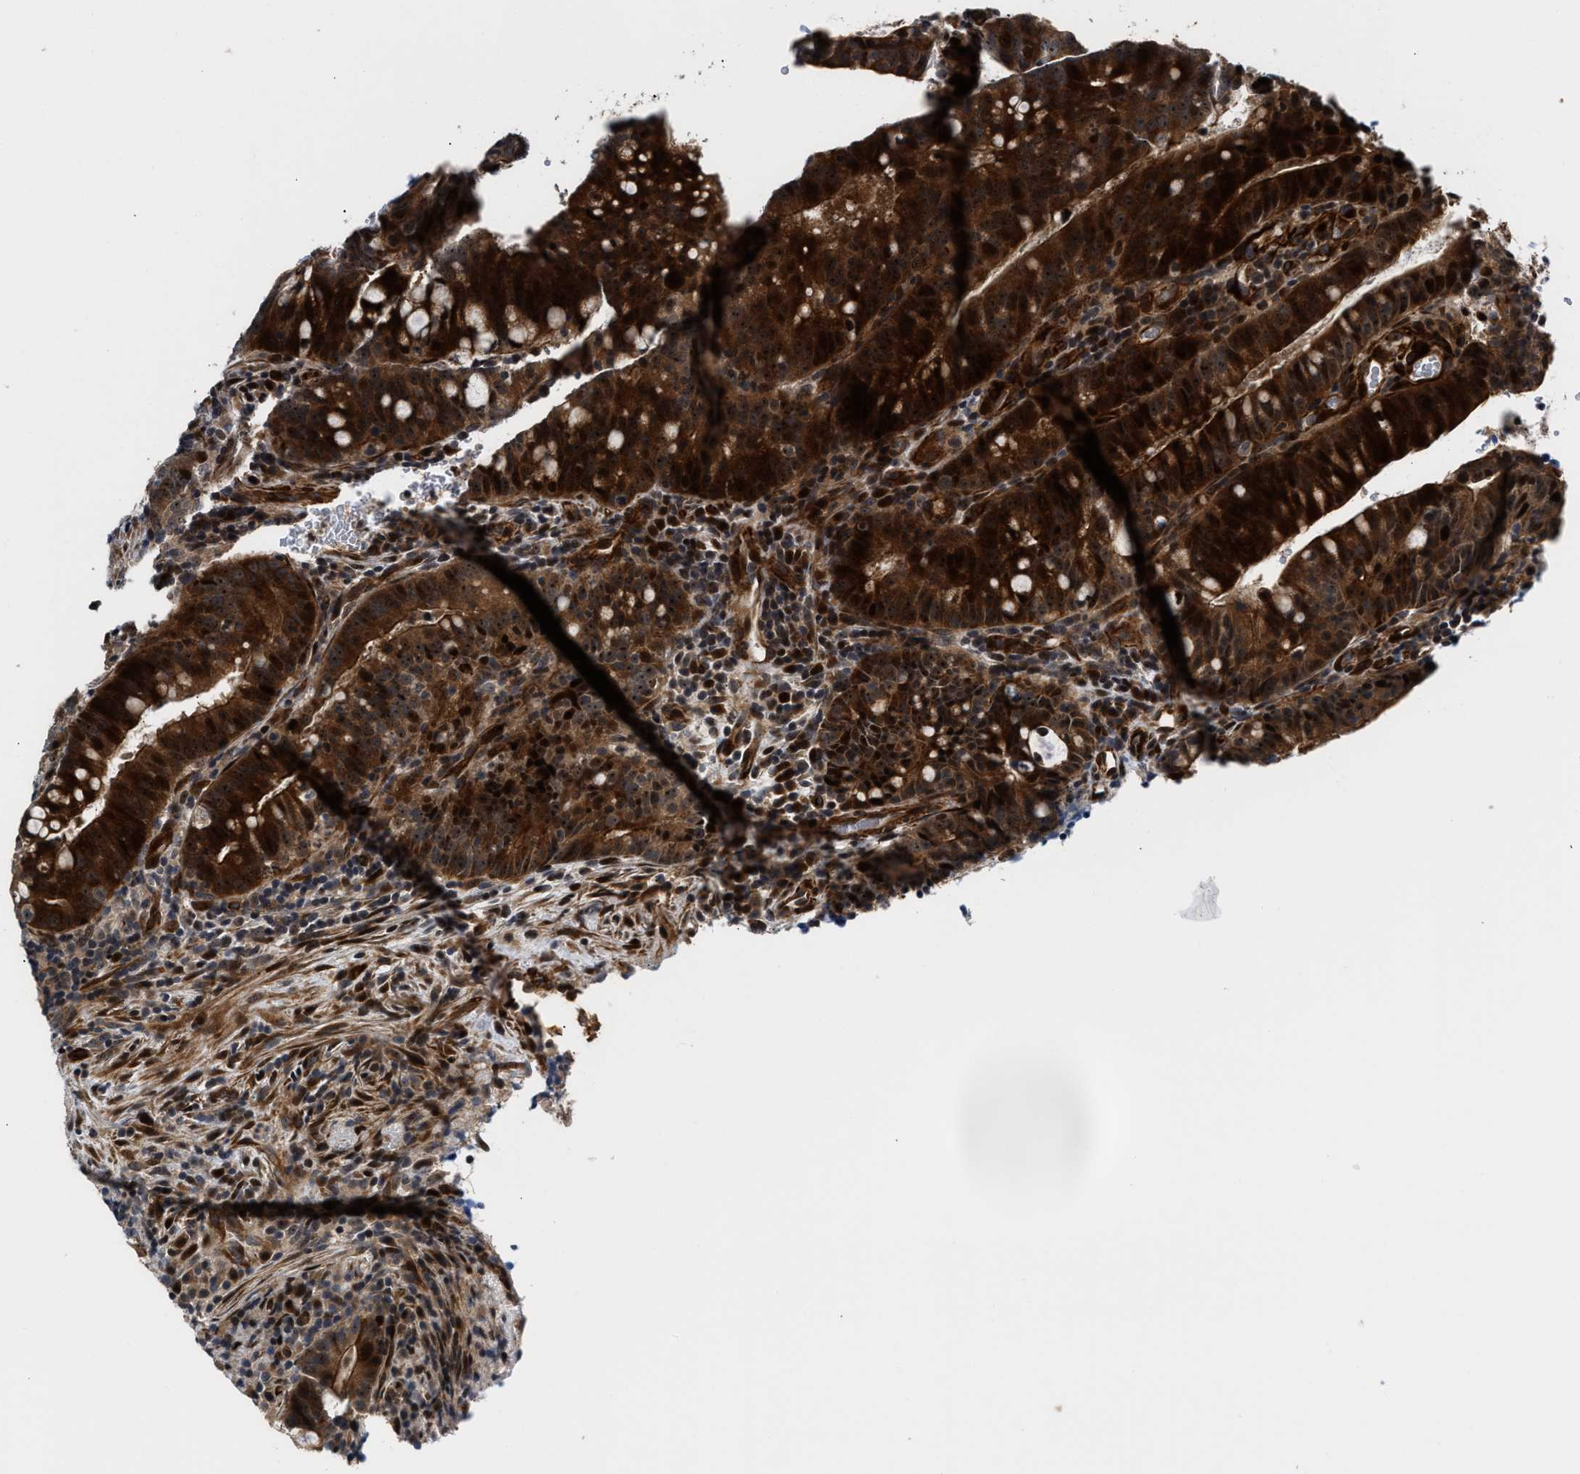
{"staining": {"intensity": "strong", "quantity": ">75%", "location": "cytoplasmic/membranous,nuclear"}, "tissue": "colorectal cancer", "cell_type": "Tumor cells", "image_type": "cancer", "snomed": [{"axis": "morphology", "description": "Adenocarcinoma, NOS"}, {"axis": "topography", "description": "Colon"}], "caption": "Immunohistochemistry of human colorectal cancer shows high levels of strong cytoplasmic/membranous and nuclear staining in about >75% of tumor cells.", "gene": "ALDH3A2", "patient": {"sex": "female", "age": 66}}